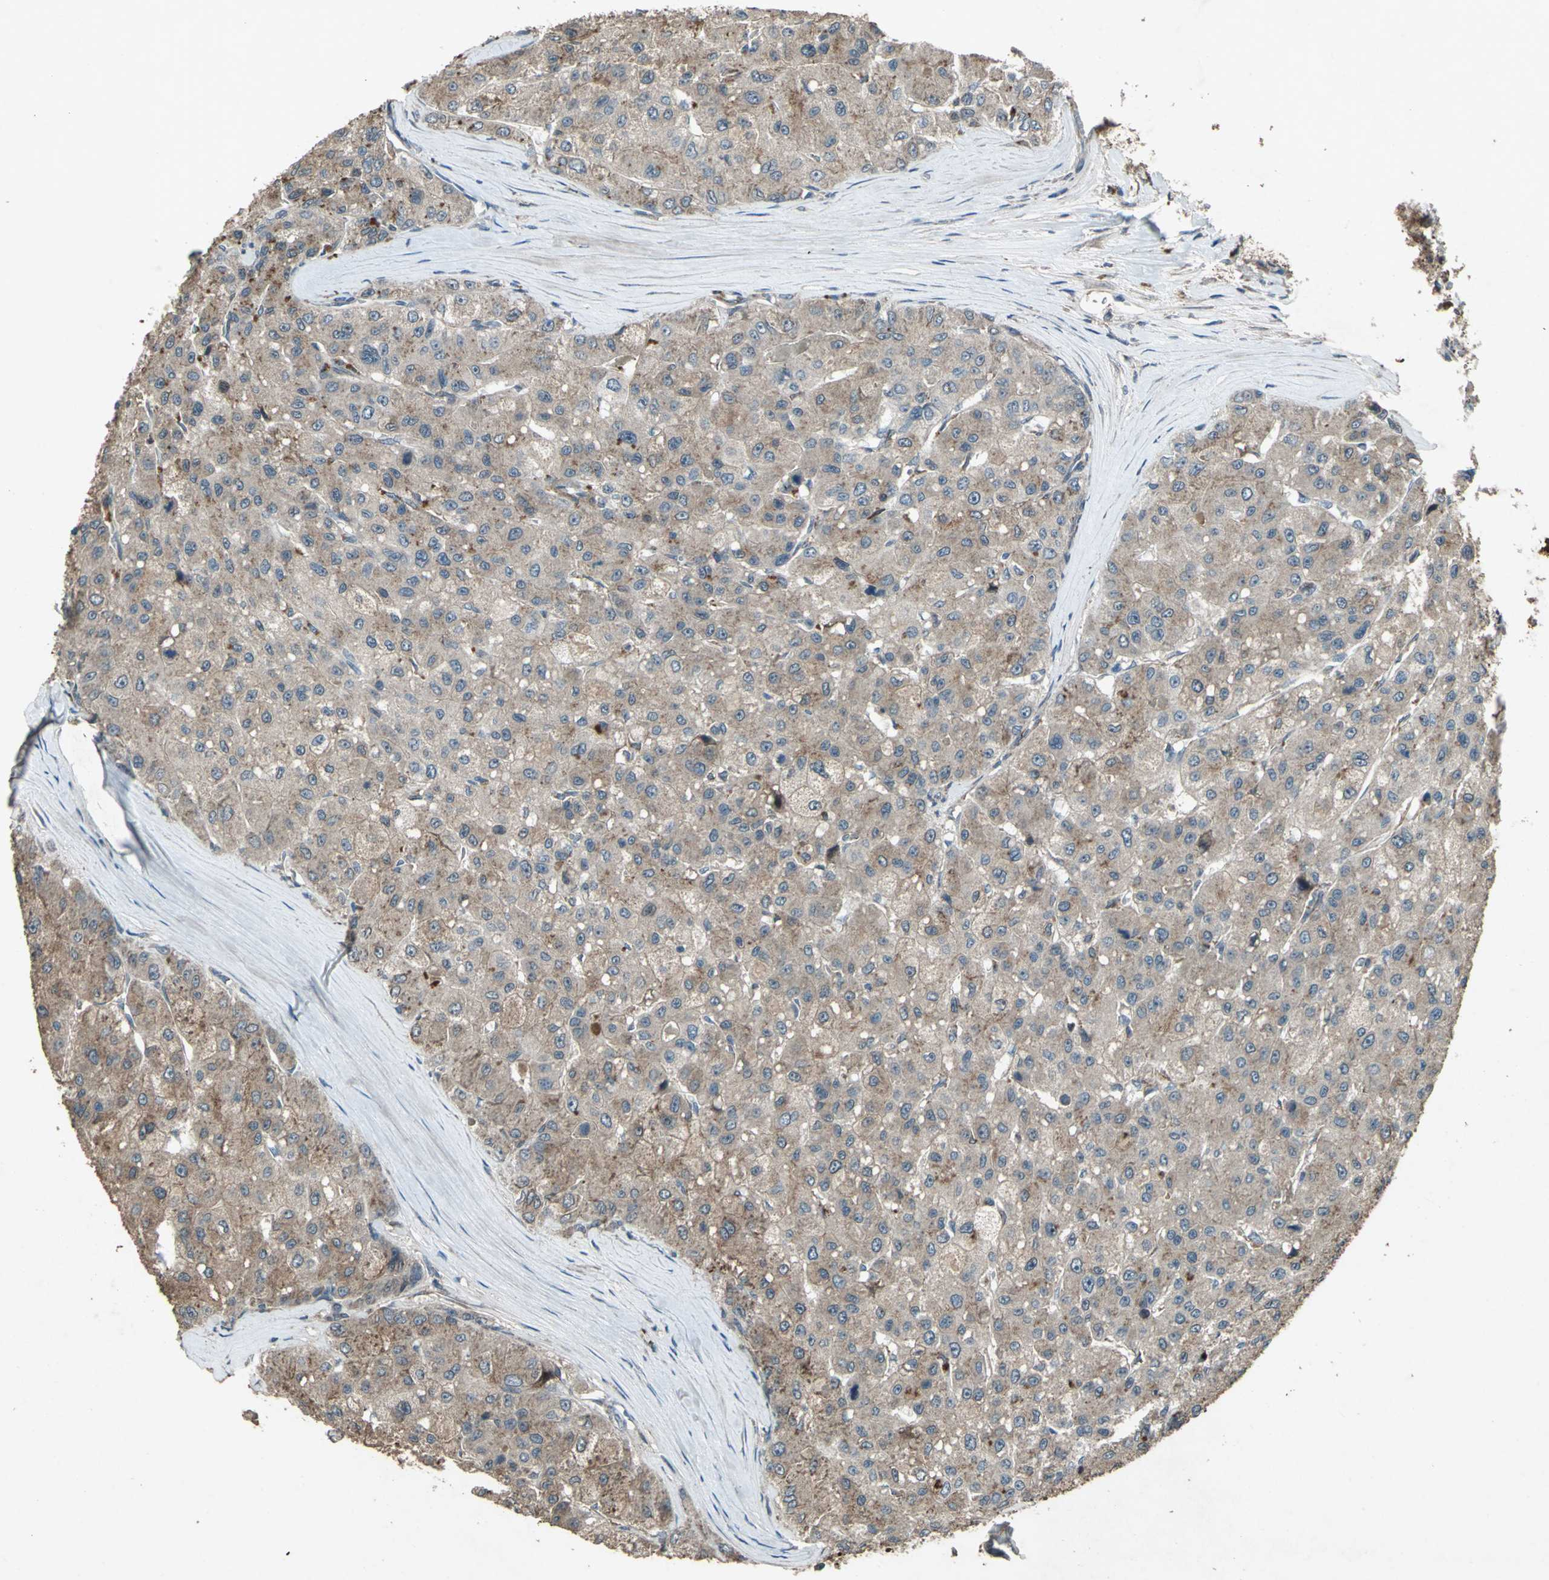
{"staining": {"intensity": "weak", "quantity": ">75%", "location": "cytoplasmic/membranous"}, "tissue": "liver cancer", "cell_type": "Tumor cells", "image_type": "cancer", "snomed": [{"axis": "morphology", "description": "Carcinoma, Hepatocellular, NOS"}, {"axis": "topography", "description": "Liver"}], "caption": "About >75% of tumor cells in human hepatocellular carcinoma (liver) exhibit weak cytoplasmic/membranous protein staining as visualized by brown immunohistochemical staining.", "gene": "SEPTIN4", "patient": {"sex": "male", "age": 80}}